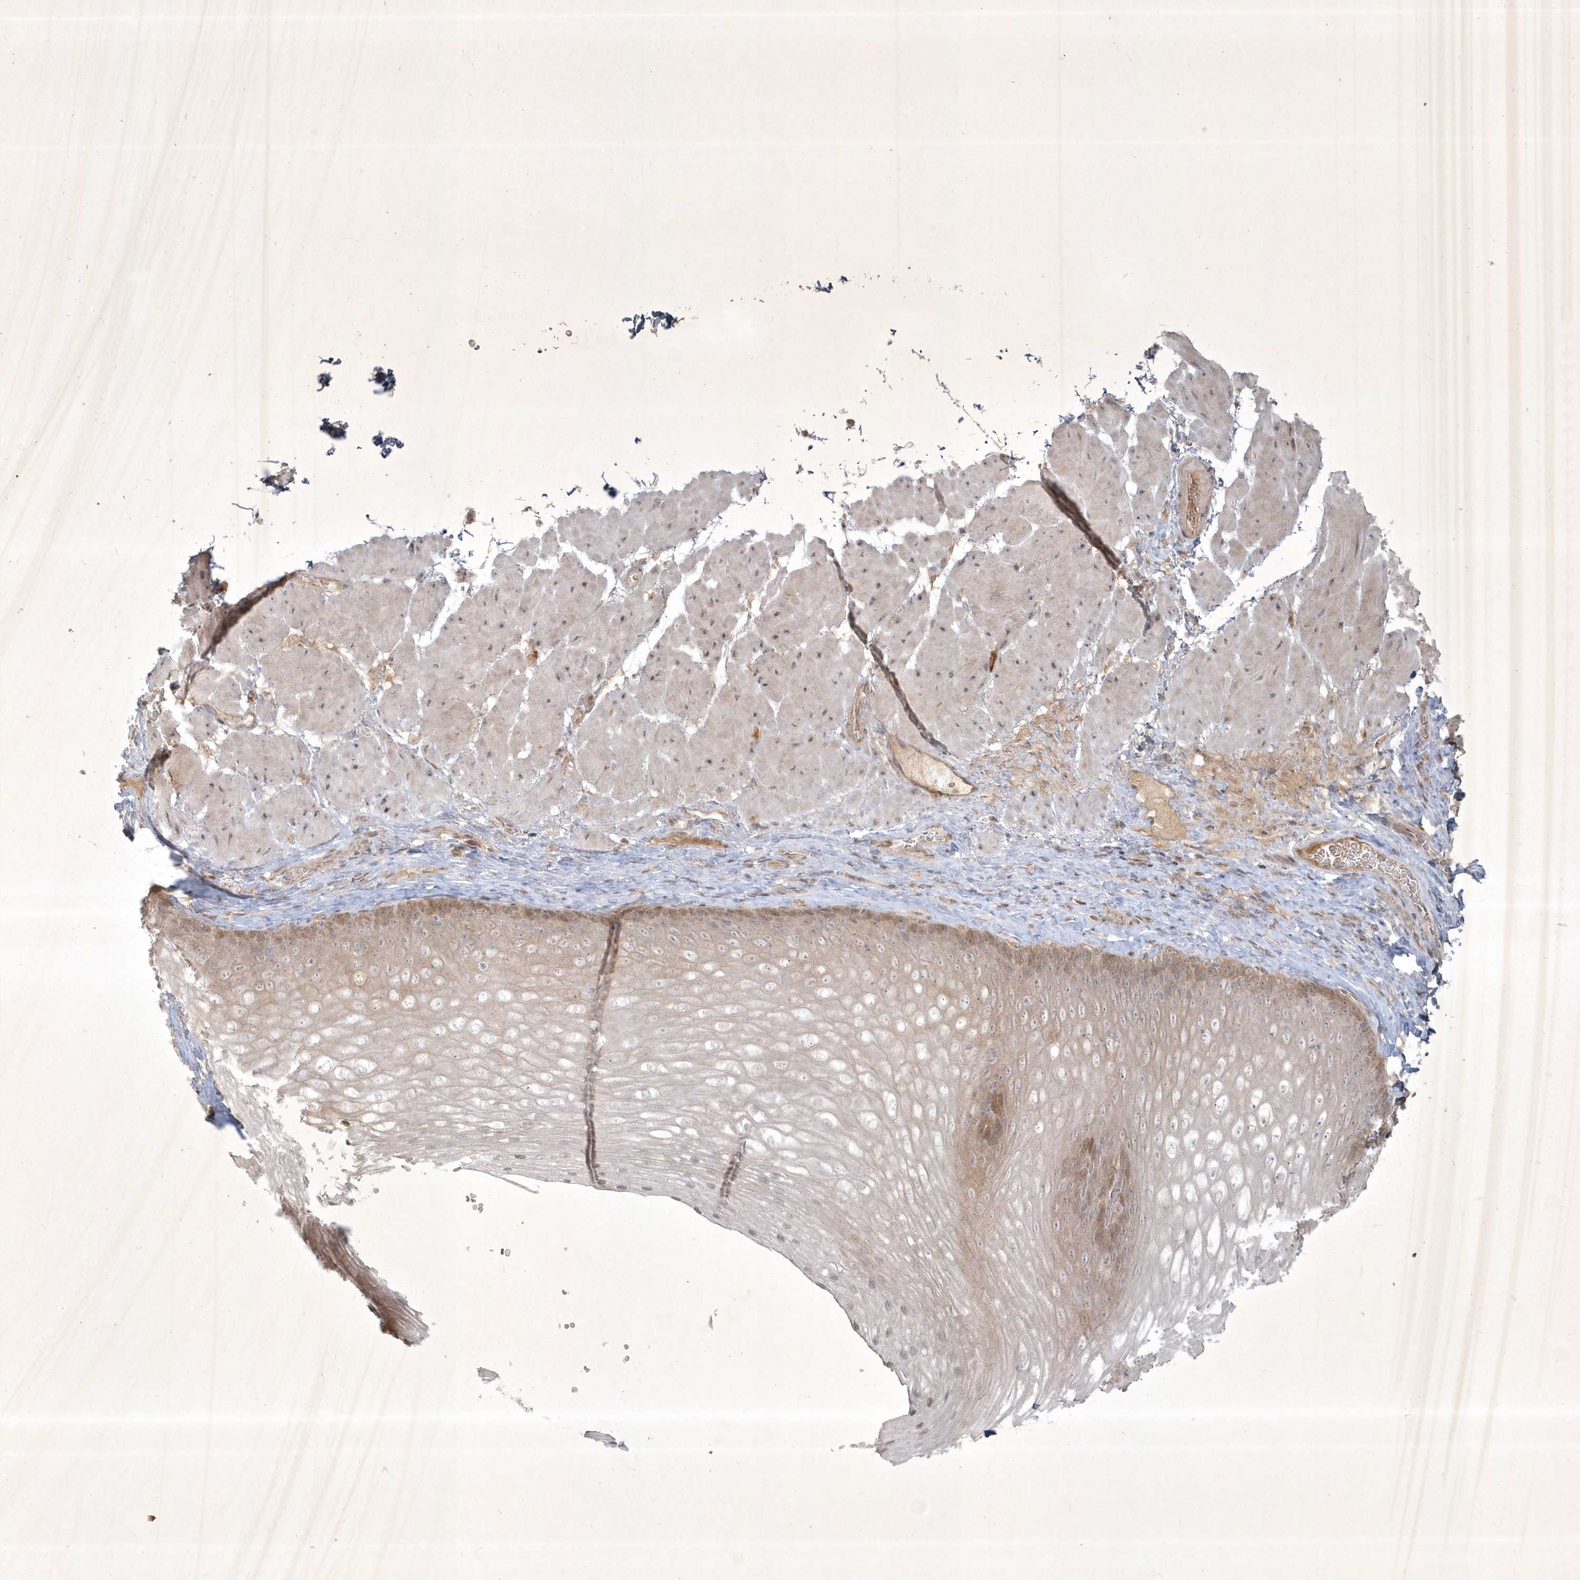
{"staining": {"intensity": "moderate", "quantity": "<25%", "location": "cytoplasmic/membranous"}, "tissue": "esophagus", "cell_type": "Squamous epithelial cells", "image_type": "normal", "snomed": [{"axis": "morphology", "description": "Normal tissue, NOS"}, {"axis": "topography", "description": "Esophagus"}], "caption": "A brown stain shows moderate cytoplasmic/membranous positivity of a protein in squamous epithelial cells of unremarkable esophagus. The protein is shown in brown color, while the nuclei are stained blue.", "gene": "BOD1L2", "patient": {"sex": "female", "age": 66}}